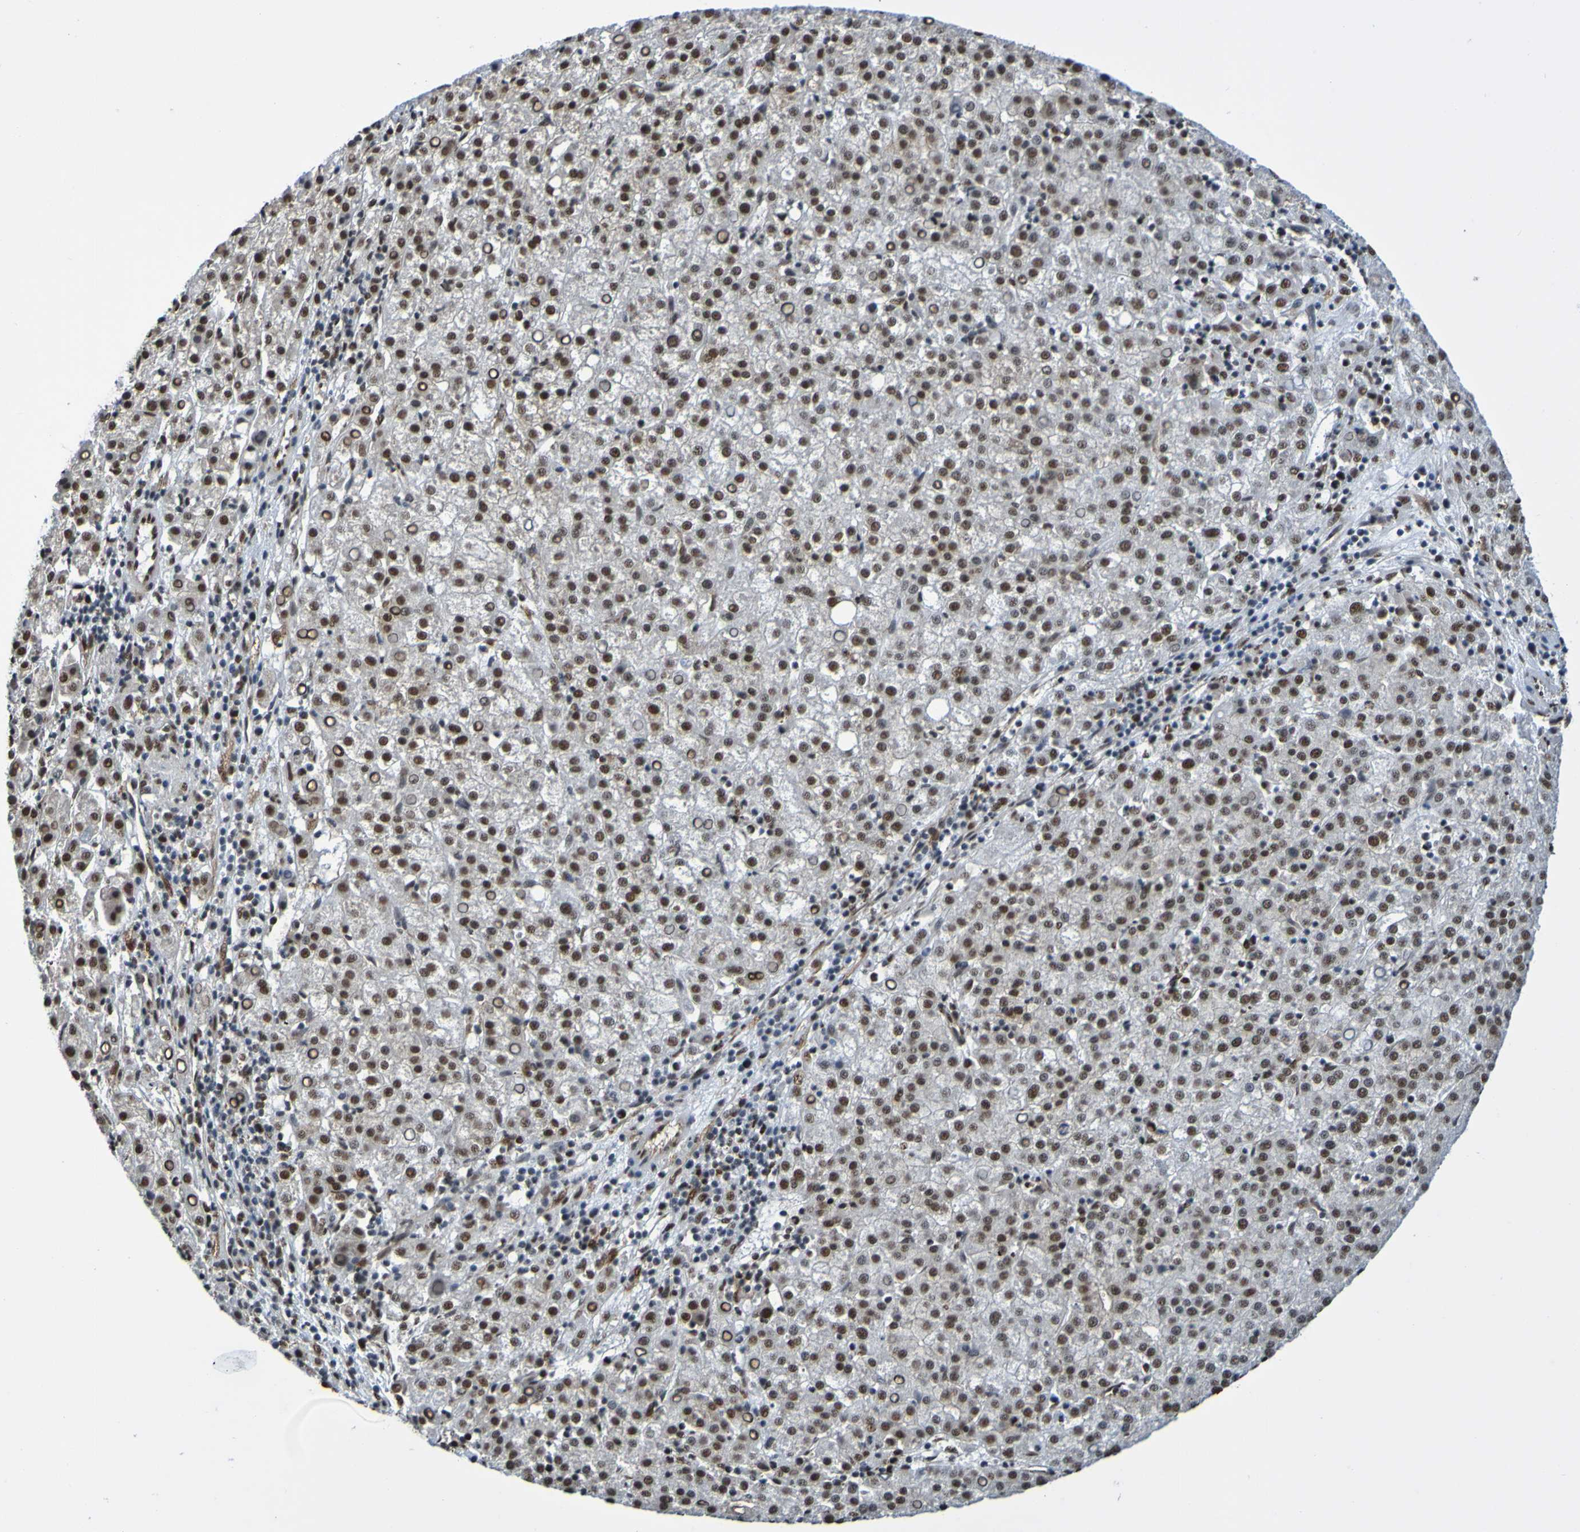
{"staining": {"intensity": "strong", "quantity": ">75%", "location": "nuclear"}, "tissue": "liver cancer", "cell_type": "Tumor cells", "image_type": "cancer", "snomed": [{"axis": "morphology", "description": "Carcinoma, Hepatocellular, NOS"}, {"axis": "topography", "description": "Liver"}], "caption": "Immunohistochemistry (DAB (3,3'-diaminobenzidine)) staining of human liver cancer shows strong nuclear protein expression in approximately >75% of tumor cells. The protein of interest is stained brown, and the nuclei are stained in blue (DAB IHC with brightfield microscopy, high magnification).", "gene": "HDAC2", "patient": {"sex": "female", "age": 58}}